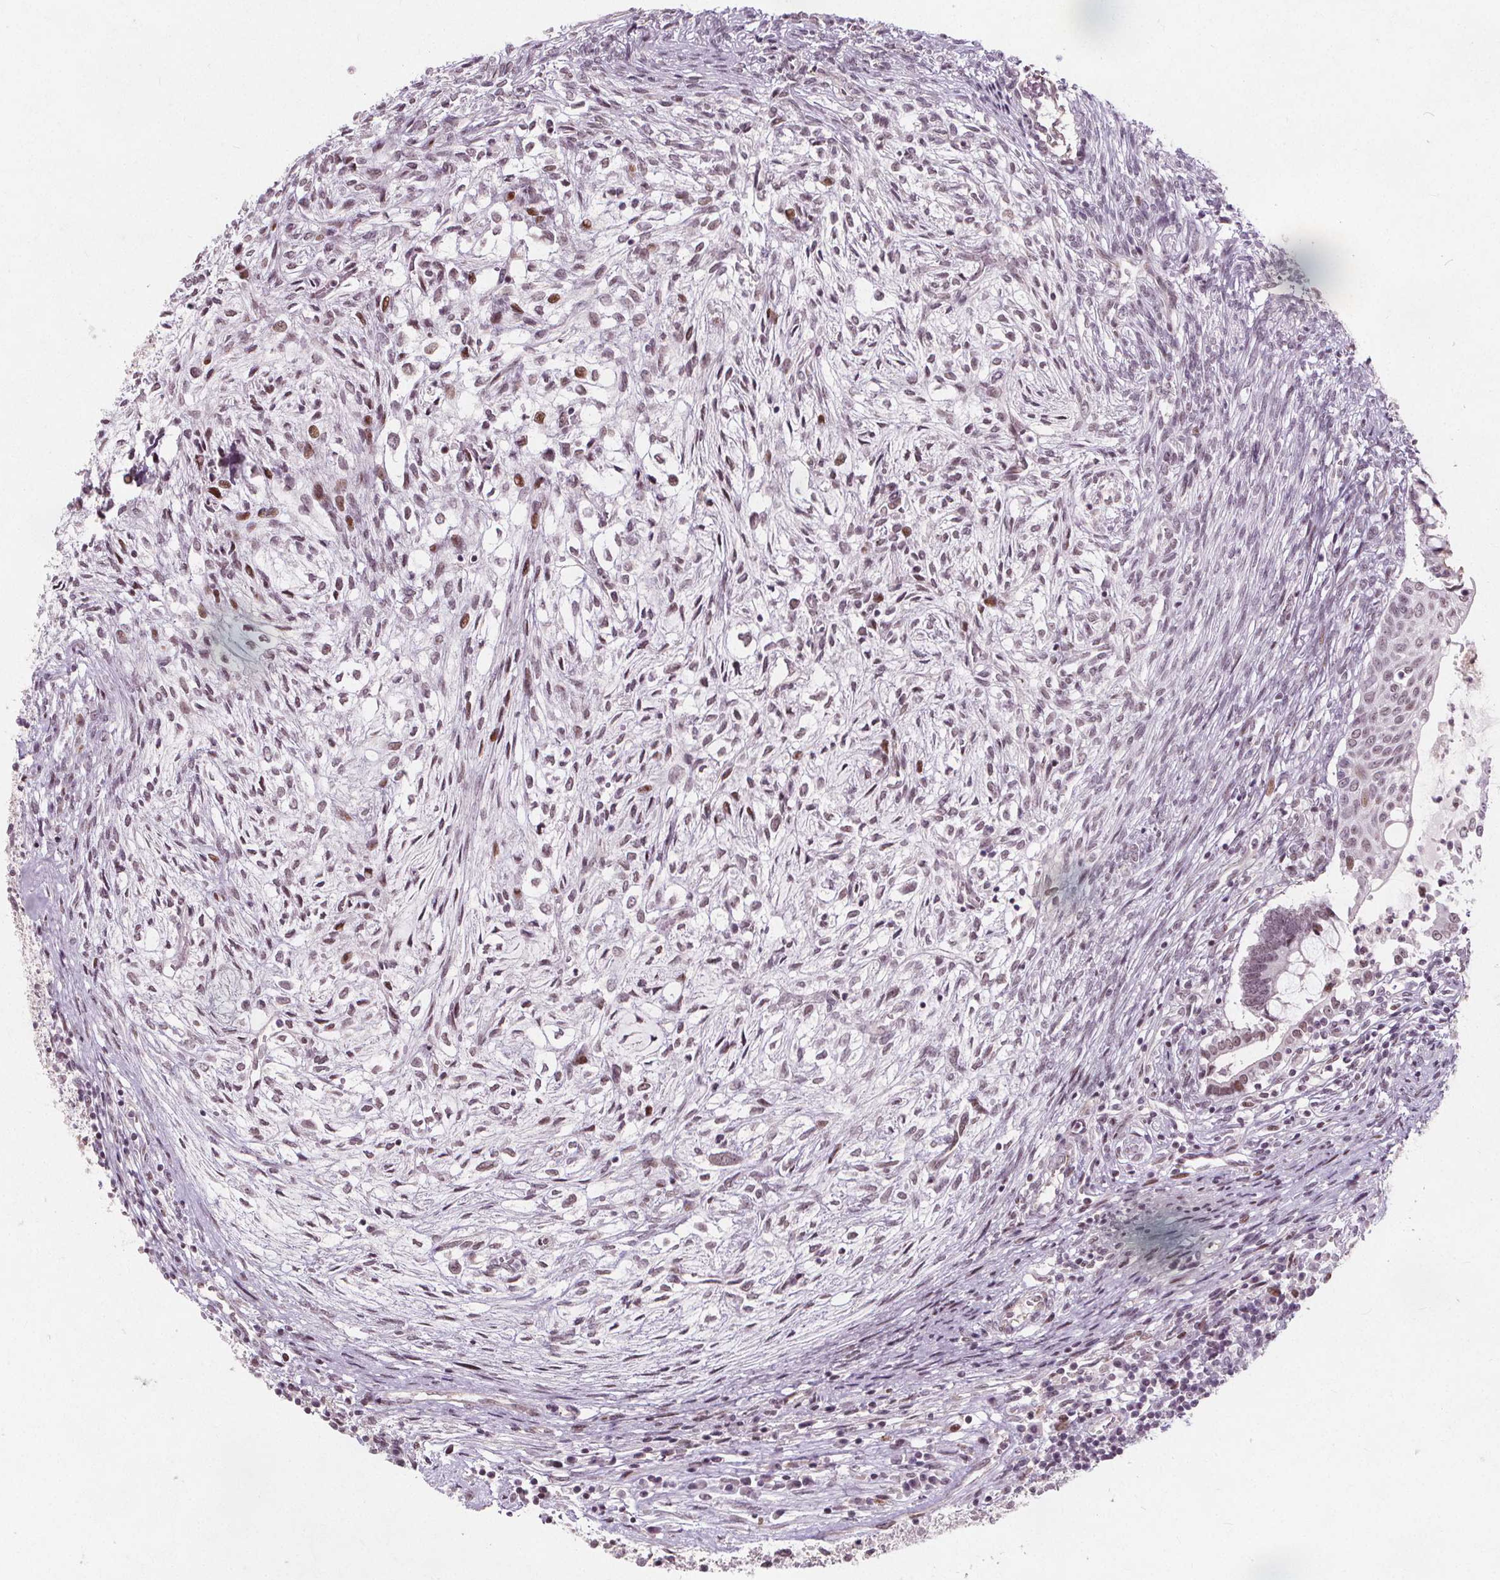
{"staining": {"intensity": "moderate", "quantity": "25%-75%", "location": "nuclear"}, "tissue": "testis cancer", "cell_type": "Tumor cells", "image_type": "cancer", "snomed": [{"axis": "morphology", "description": "Carcinoma, Embryonal, NOS"}, {"axis": "topography", "description": "Testis"}], "caption": "High-power microscopy captured an immunohistochemistry photomicrograph of testis cancer, revealing moderate nuclear positivity in approximately 25%-75% of tumor cells. (brown staining indicates protein expression, while blue staining denotes nuclei).", "gene": "TAF6L", "patient": {"sex": "male", "age": 37}}